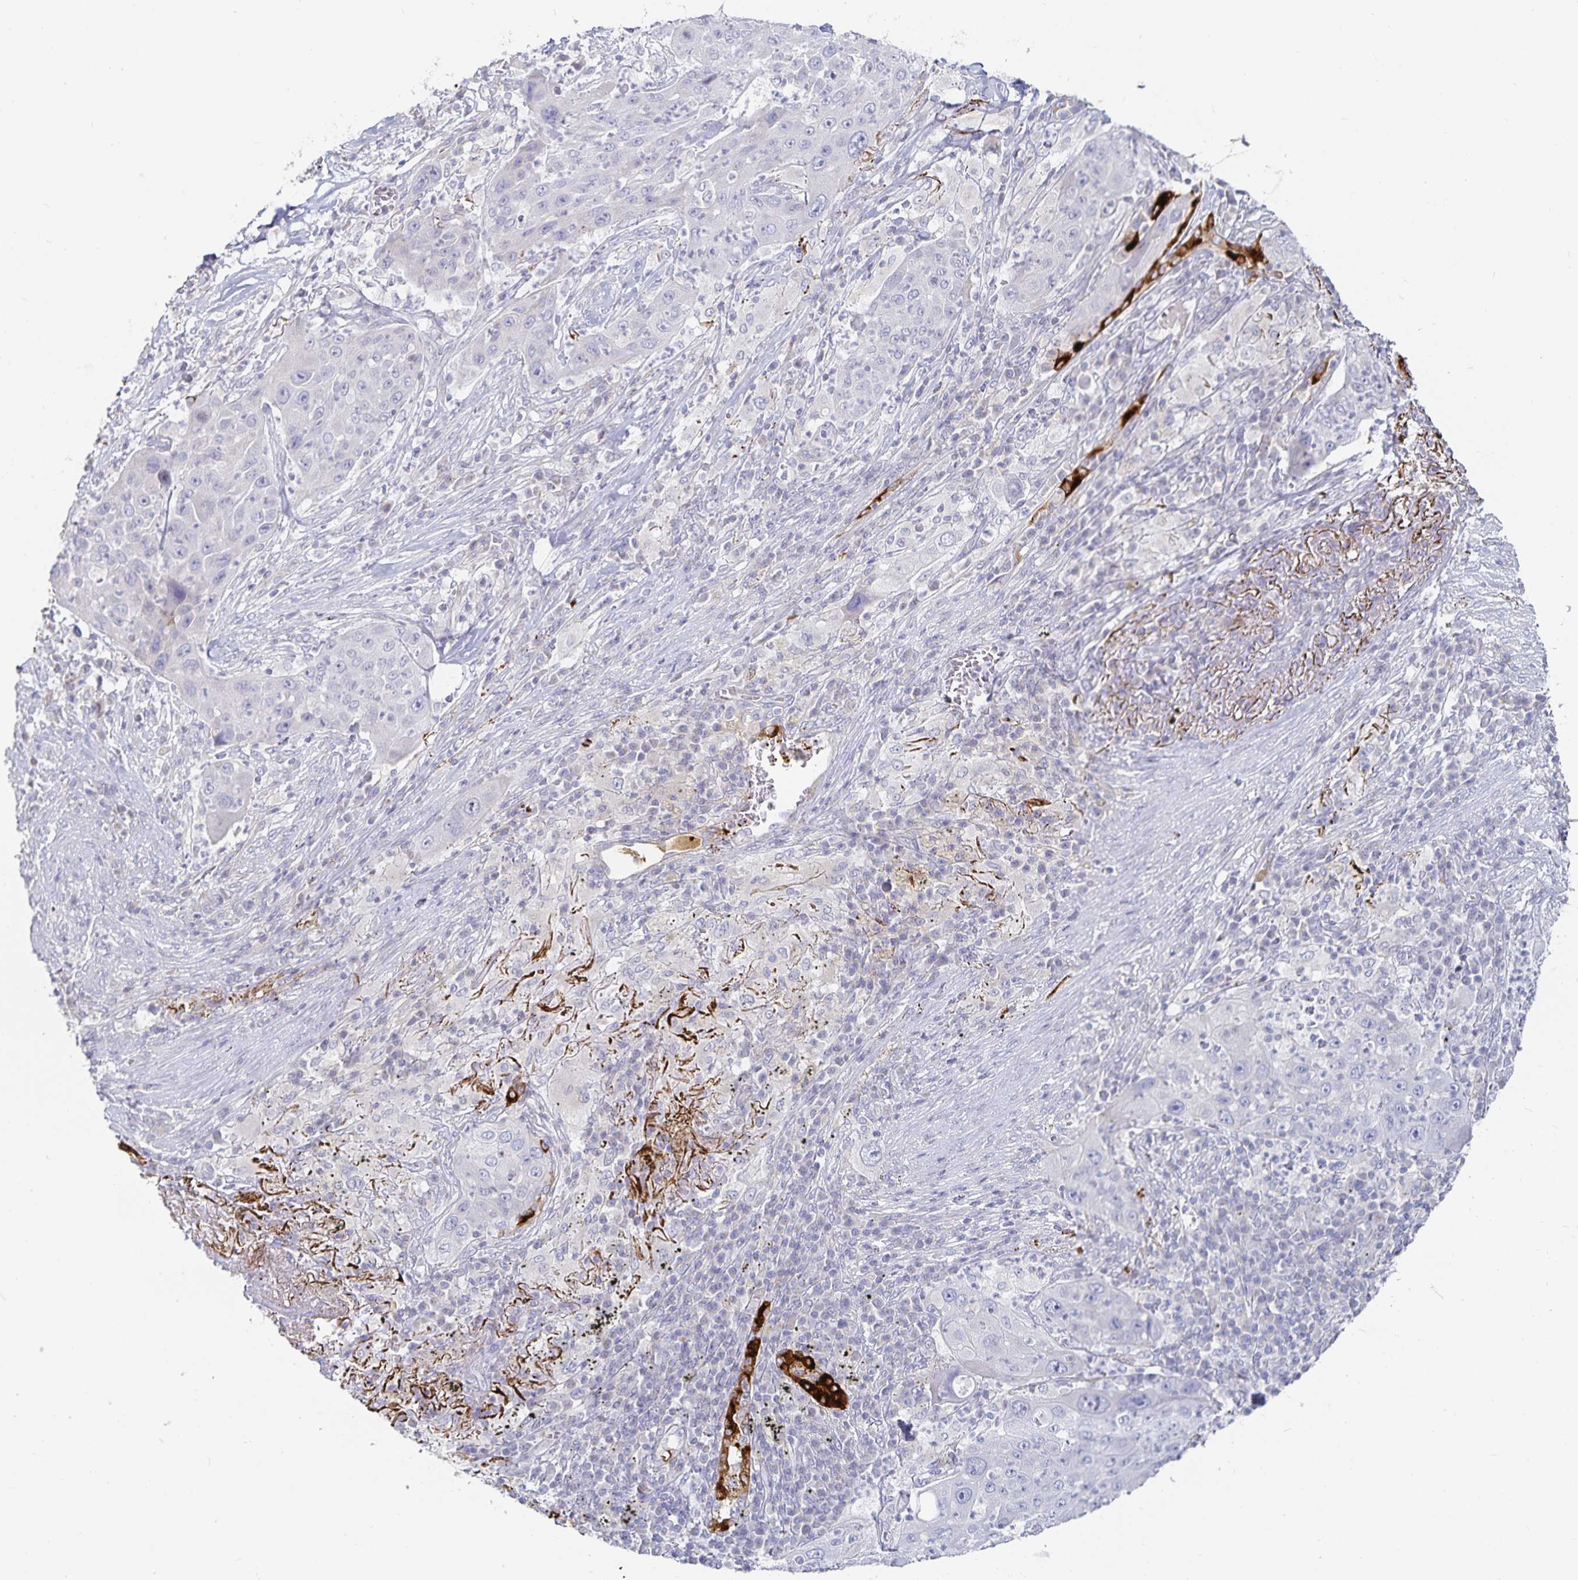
{"staining": {"intensity": "negative", "quantity": "none", "location": "none"}, "tissue": "lung cancer", "cell_type": "Tumor cells", "image_type": "cancer", "snomed": [{"axis": "morphology", "description": "Squamous cell carcinoma, NOS"}, {"axis": "topography", "description": "Lung"}], "caption": "This is an immunohistochemistry (IHC) photomicrograph of lung cancer. There is no staining in tumor cells.", "gene": "SFTPA1", "patient": {"sex": "female", "age": 59}}